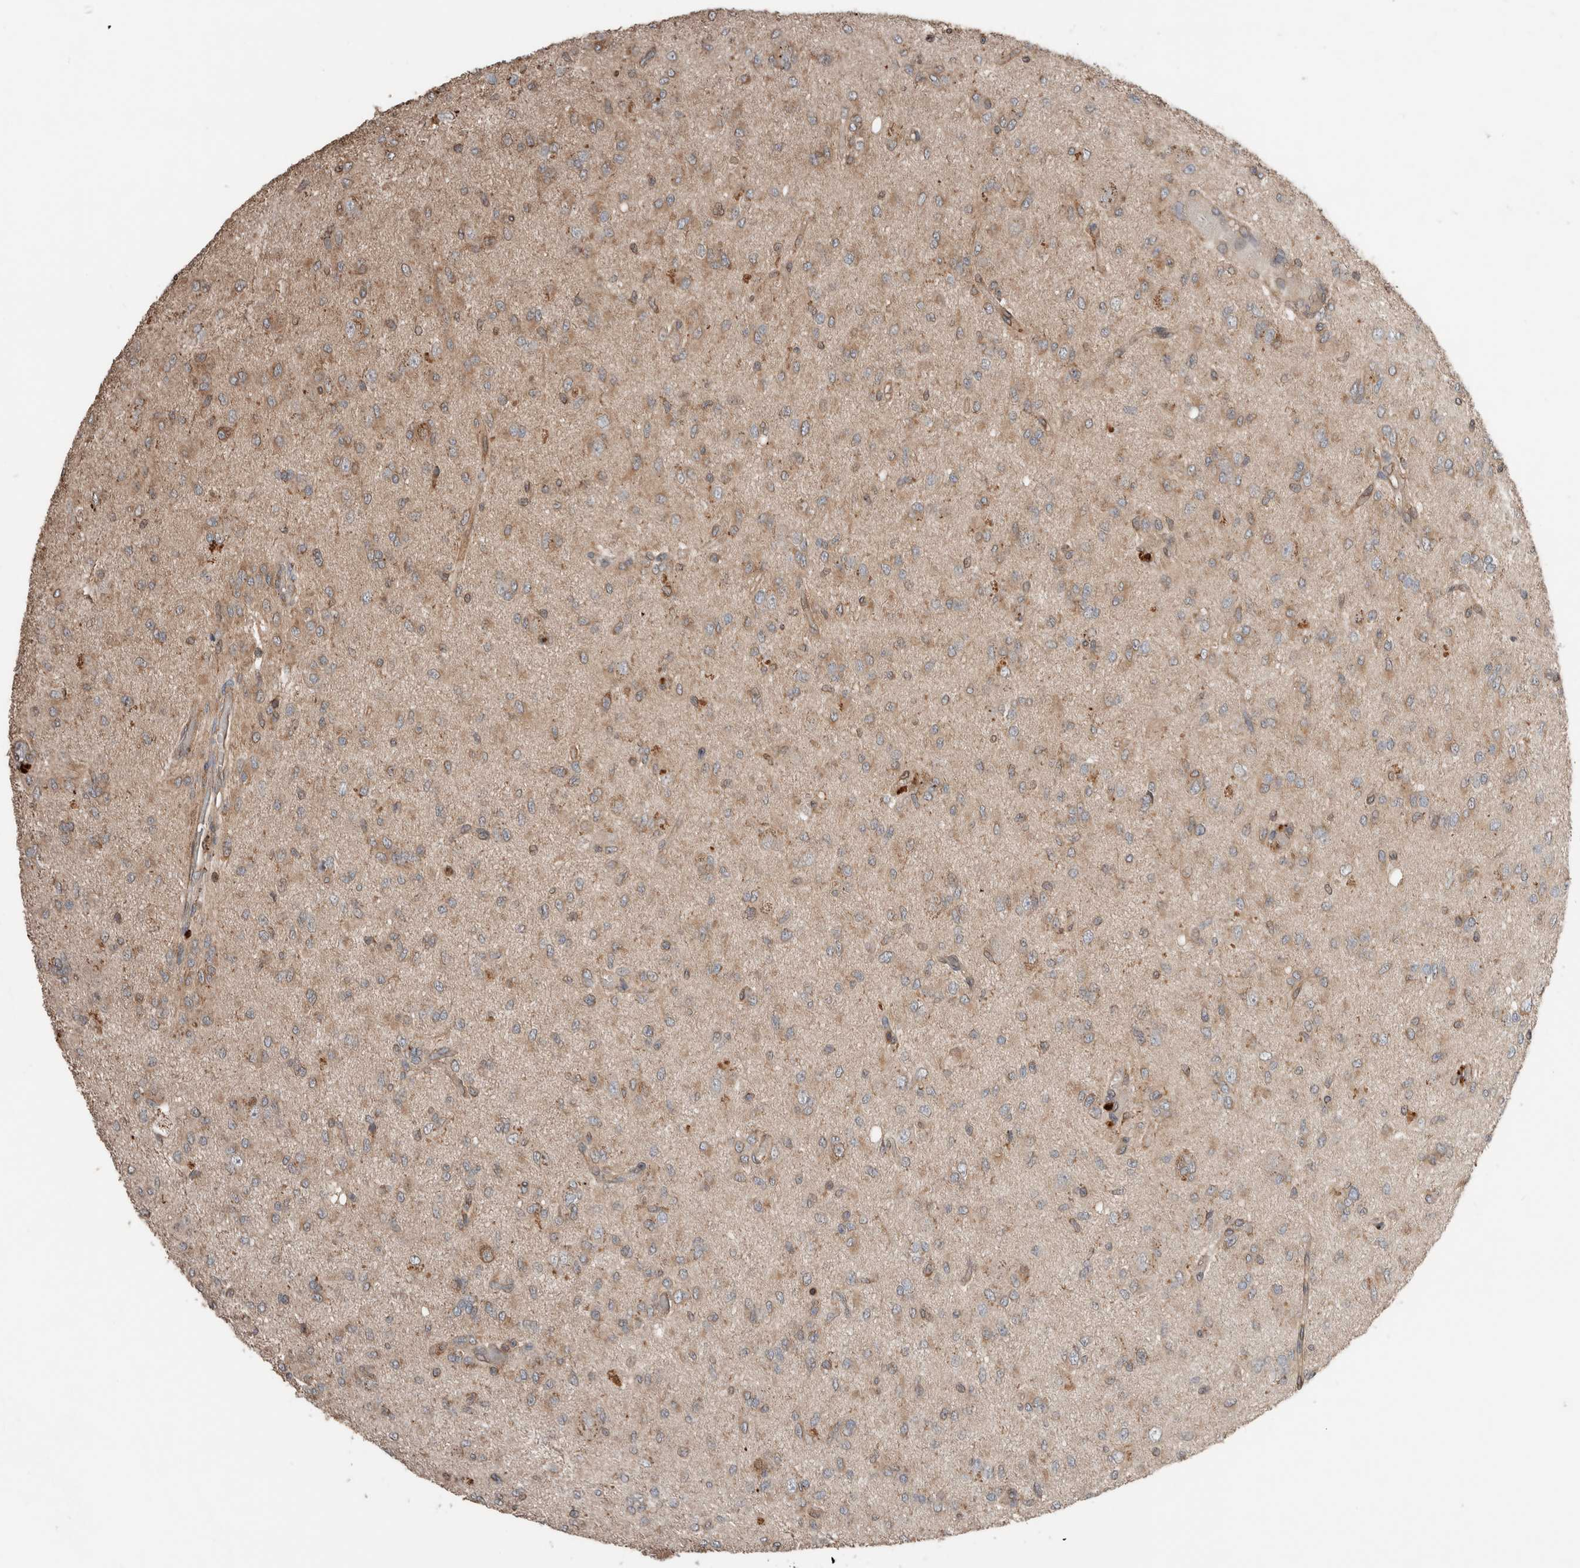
{"staining": {"intensity": "weak", "quantity": "<25%", "location": "cytoplasmic/membranous"}, "tissue": "glioma", "cell_type": "Tumor cells", "image_type": "cancer", "snomed": [{"axis": "morphology", "description": "Glioma, malignant, High grade"}, {"axis": "topography", "description": "Brain"}], "caption": "High magnification brightfield microscopy of malignant glioma (high-grade) stained with DAB (brown) and counterstained with hematoxylin (blue): tumor cells show no significant expression.", "gene": "ERAP2", "patient": {"sex": "female", "age": 59}}